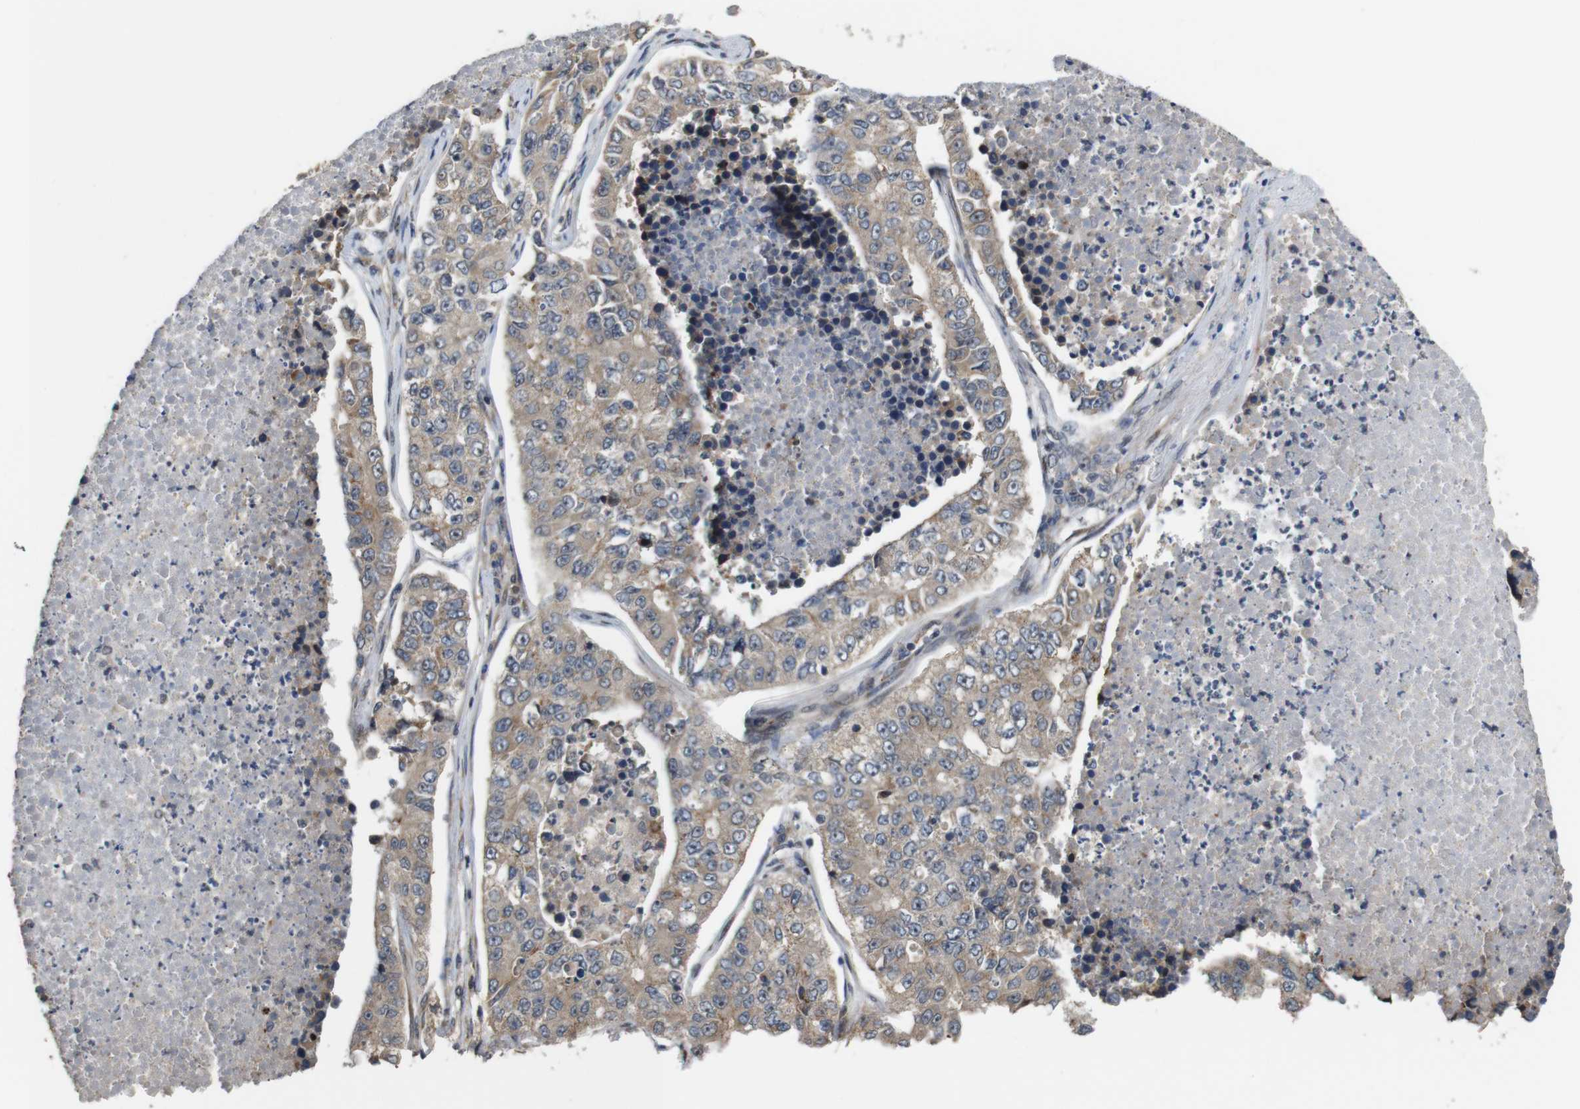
{"staining": {"intensity": "weak", "quantity": ">75%", "location": "cytoplasmic/membranous"}, "tissue": "lung cancer", "cell_type": "Tumor cells", "image_type": "cancer", "snomed": [{"axis": "morphology", "description": "Adenocarcinoma, NOS"}, {"axis": "topography", "description": "Lung"}], "caption": "Weak cytoplasmic/membranous protein expression is identified in approximately >75% of tumor cells in lung adenocarcinoma. The staining was performed using DAB (3,3'-diaminobenzidine), with brown indicating positive protein expression. Nuclei are stained blue with hematoxylin.", "gene": "EFCAB14", "patient": {"sex": "male", "age": 49}}